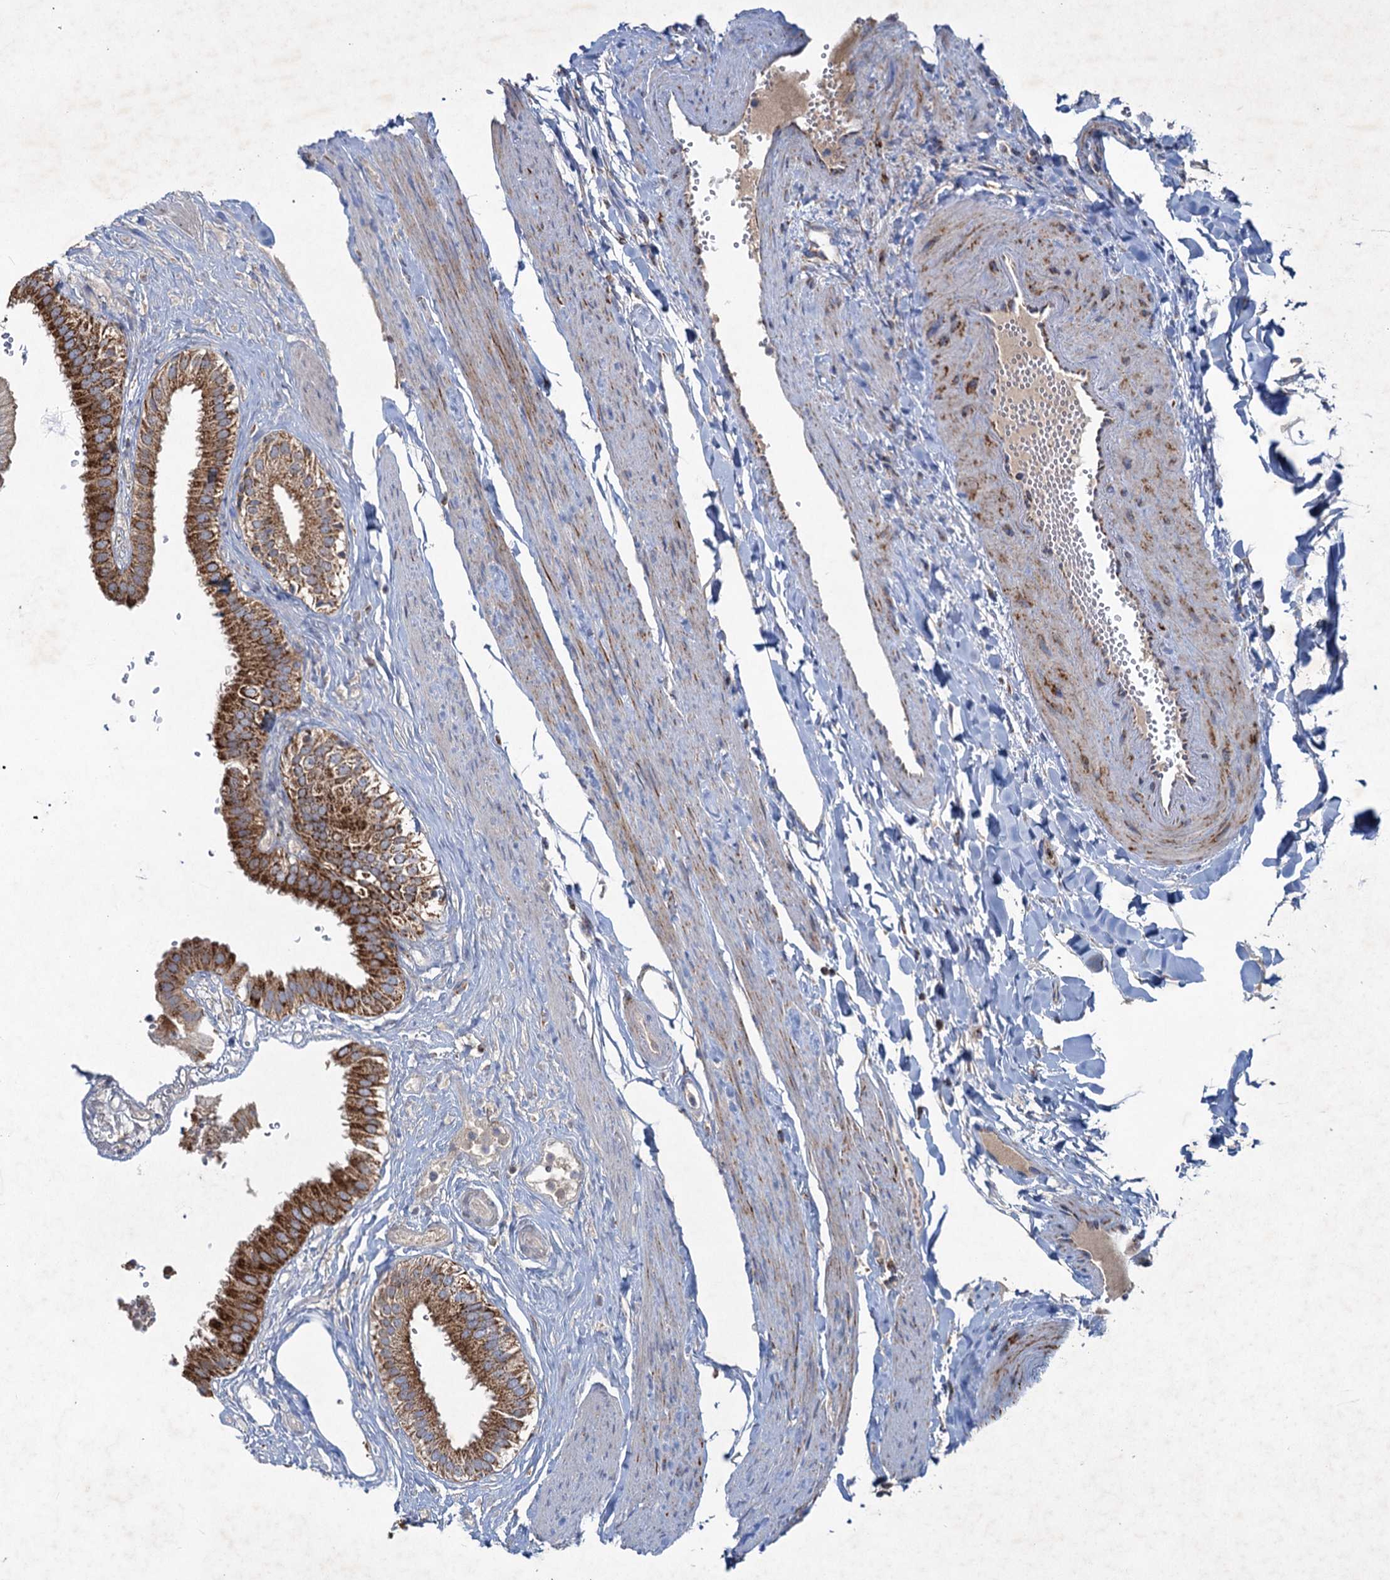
{"staining": {"intensity": "strong", "quantity": ">75%", "location": "cytoplasmic/membranous"}, "tissue": "gallbladder", "cell_type": "Glandular cells", "image_type": "normal", "snomed": [{"axis": "morphology", "description": "Normal tissue, NOS"}, {"axis": "topography", "description": "Gallbladder"}], "caption": "Immunohistochemical staining of unremarkable gallbladder demonstrates high levels of strong cytoplasmic/membranous staining in approximately >75% of glandular cells.", "gene": "GTPBP3", "patient": {"sex": "female", "age": 61}}